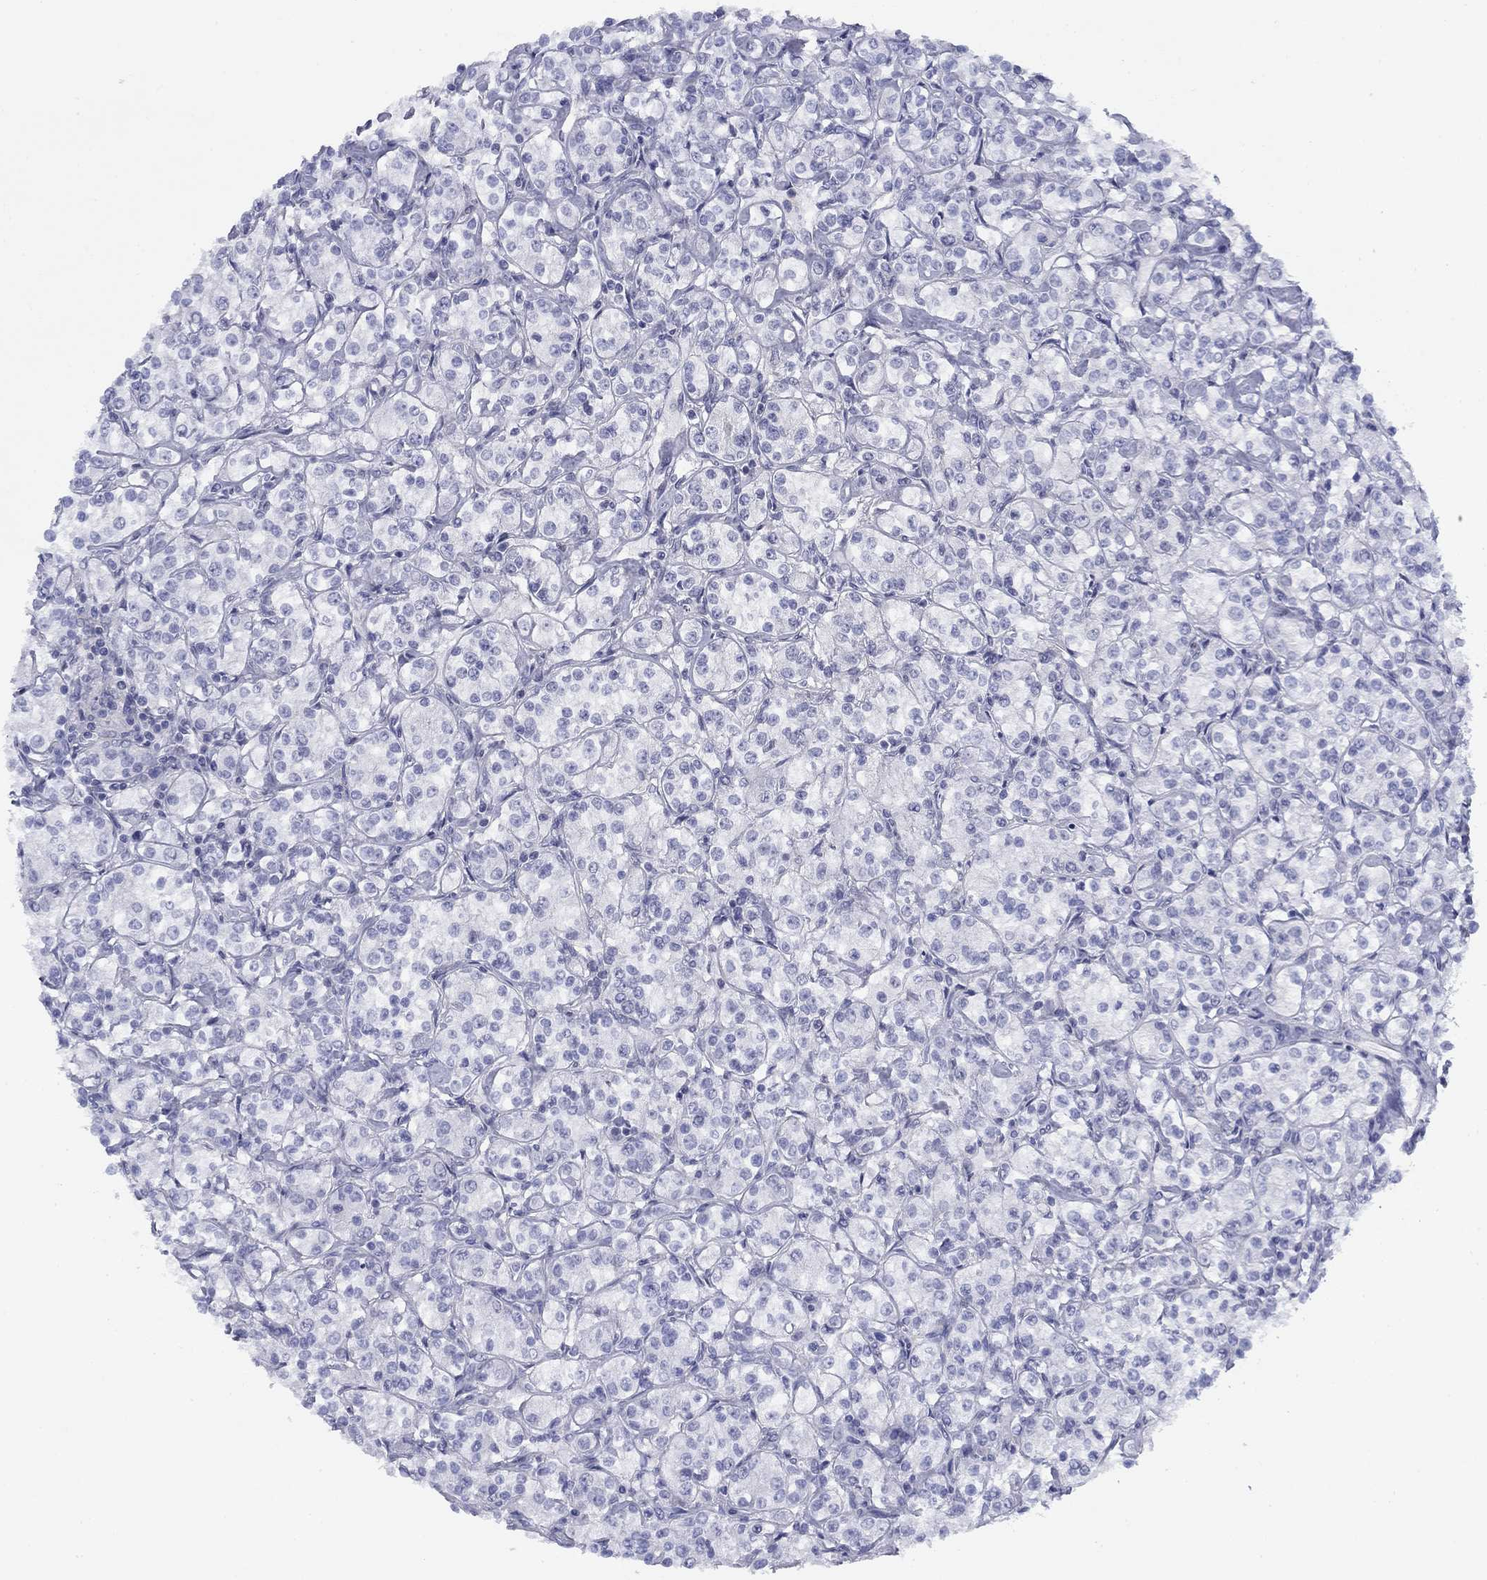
{"staining": {"intensity": "negative", "quantity": "none", "location": "none"}, "tissue": "renal cancer", "cell_type": "Tumor cells", "image_type": "cancer", "snomed": [{"axis": "morphology", "description": "Adenocarcinoma, NOS"}, {"axis": "topography", "description": "Kidney"}], "caption": "Protein analysis of renal cancer shows no significant staining in tumor cells.", "gene": "TIGD4", "patient": {"sex": "male", "age": 77}}